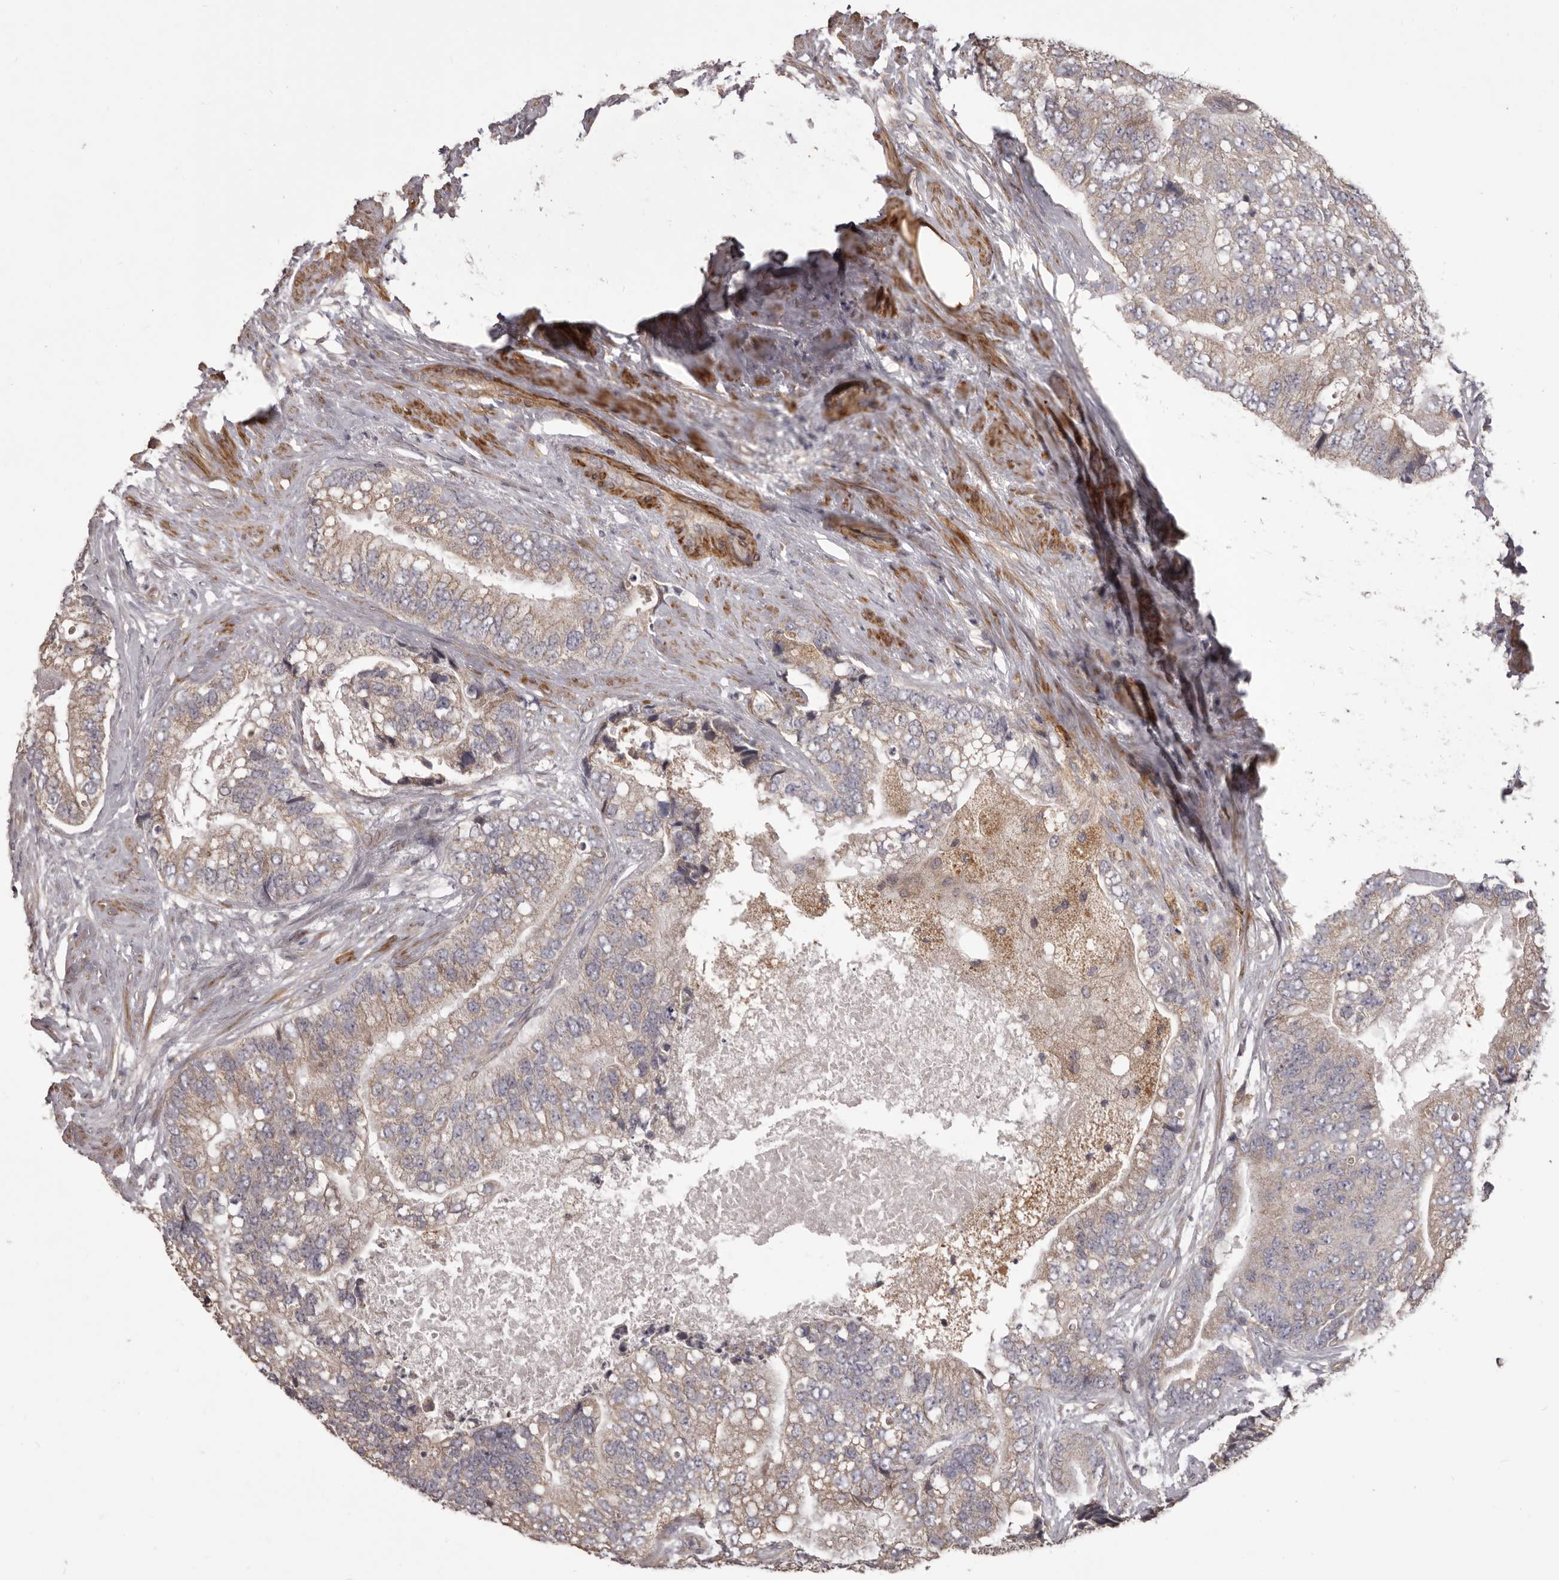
{"staining": {"intensity": "weak", "quantity": ">75%", "location": "cytoplasmic/membranous"}, "tissue": "prostate cancer", "cell_type": "Tumor cells", "image_type": "cancer", "snomed": [{"axis": "morphology", "description": "Adenocarcinoma, High grade"}, {"axis": "topography", "description": "Prostate"}], "caption": "Immunohistochemistry micrograph of prostate cancer stained for a protein (brown), which exhibits low levels of weak cytoplasmic/membranous staining in approximately >75% of tumor cells.", "gene": "HRH1", "patient": {"sex": "male", "age": 70}}